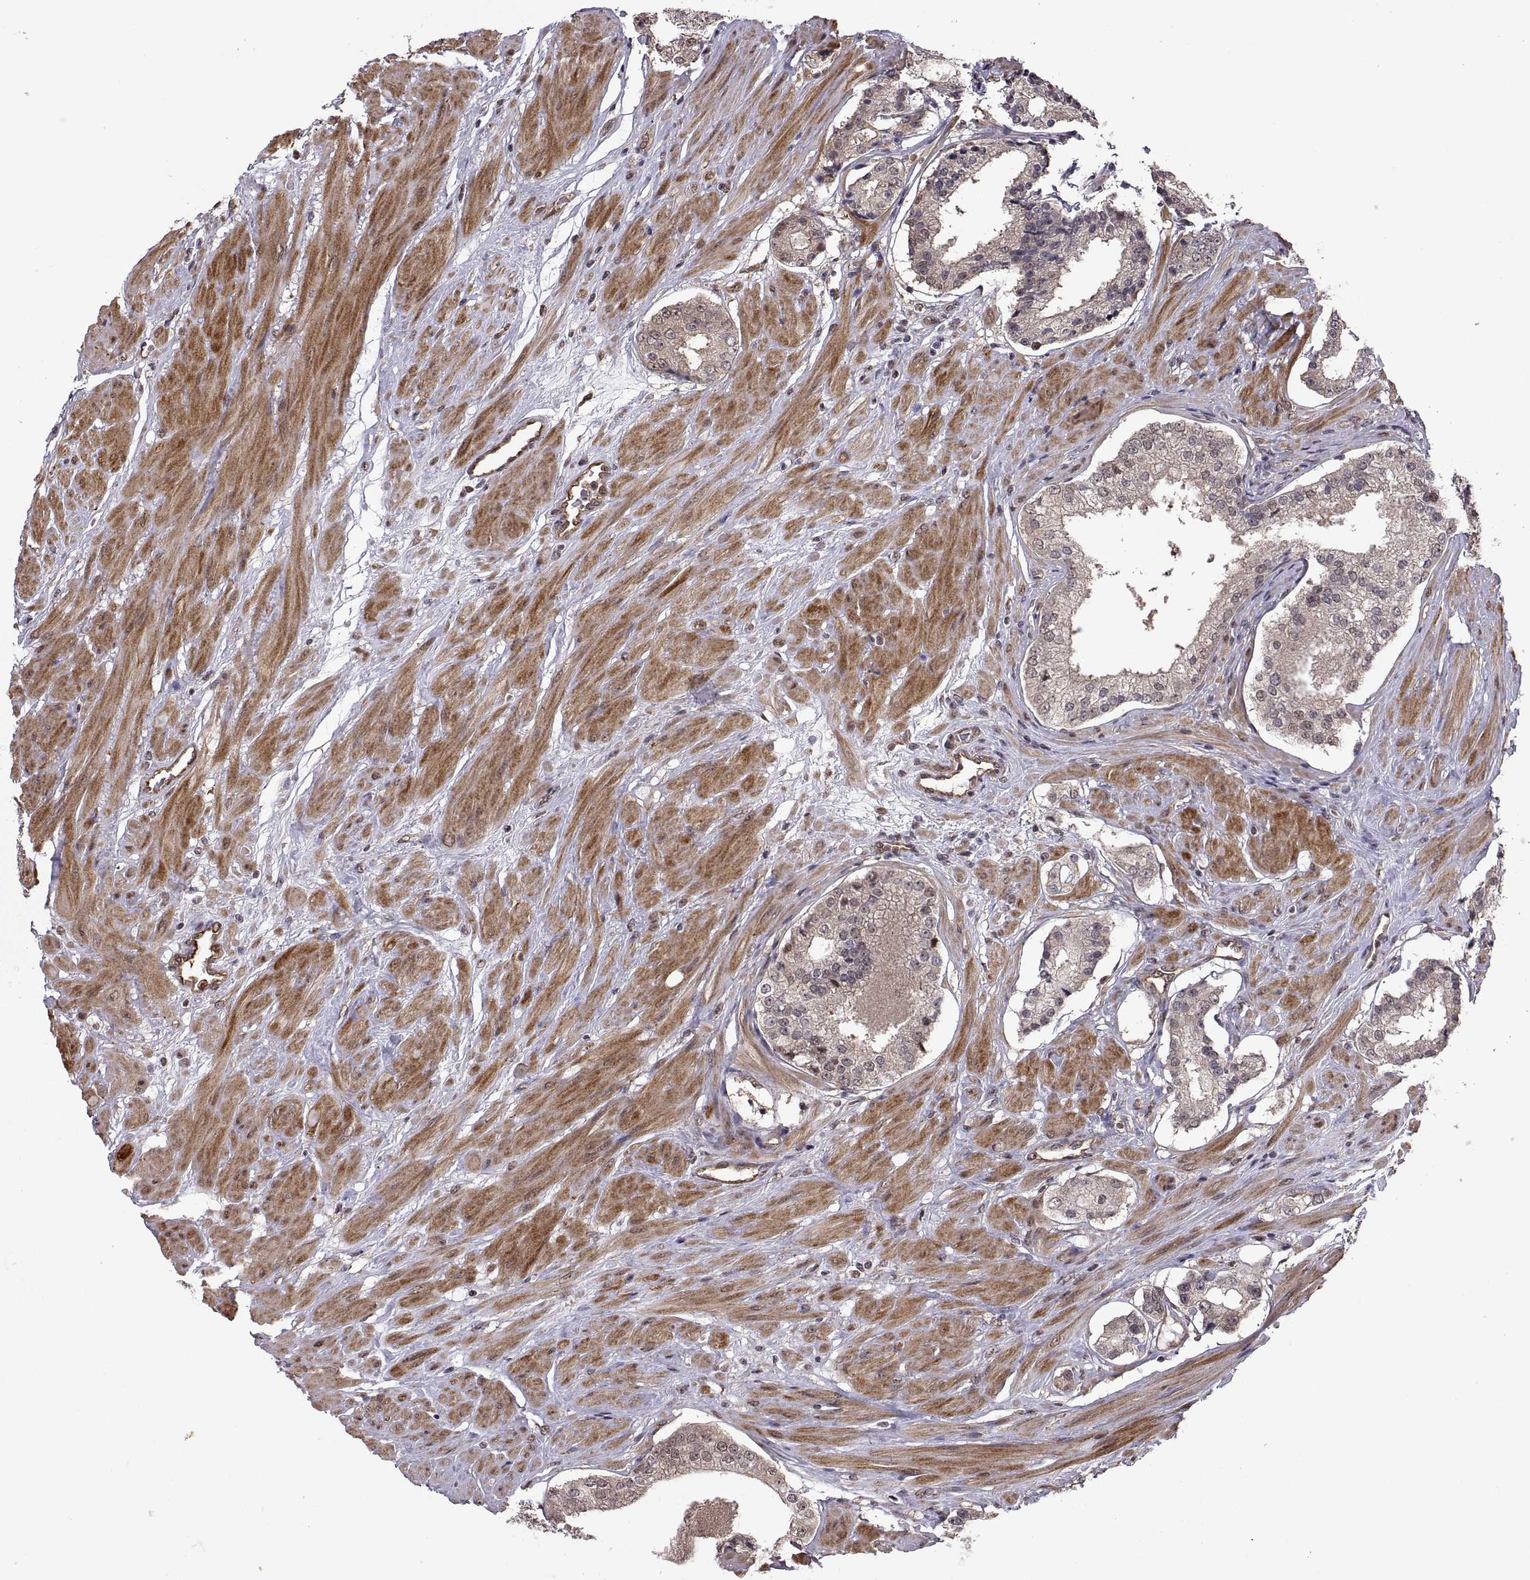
{"staining": {"intensity": "negative", "quantity": "none", "location": "none"}, "tissue": "prostate cancer", "cell_type": "Tumor cells", "image_type": "cancer", "snomed": [{"axis": "morphology", "description": "Adenocarcinoma, Low grade"}, {"axis": "topography", "description": "Prostate"}], "caption": "This is a histopathology image of immunohistochemistry staining of adenocarcinoma (low-grade) (prostate), which shows no staining in tumor cells.", "gene": "ARRB1", "patient": {"sex": "male", "age": 60}}